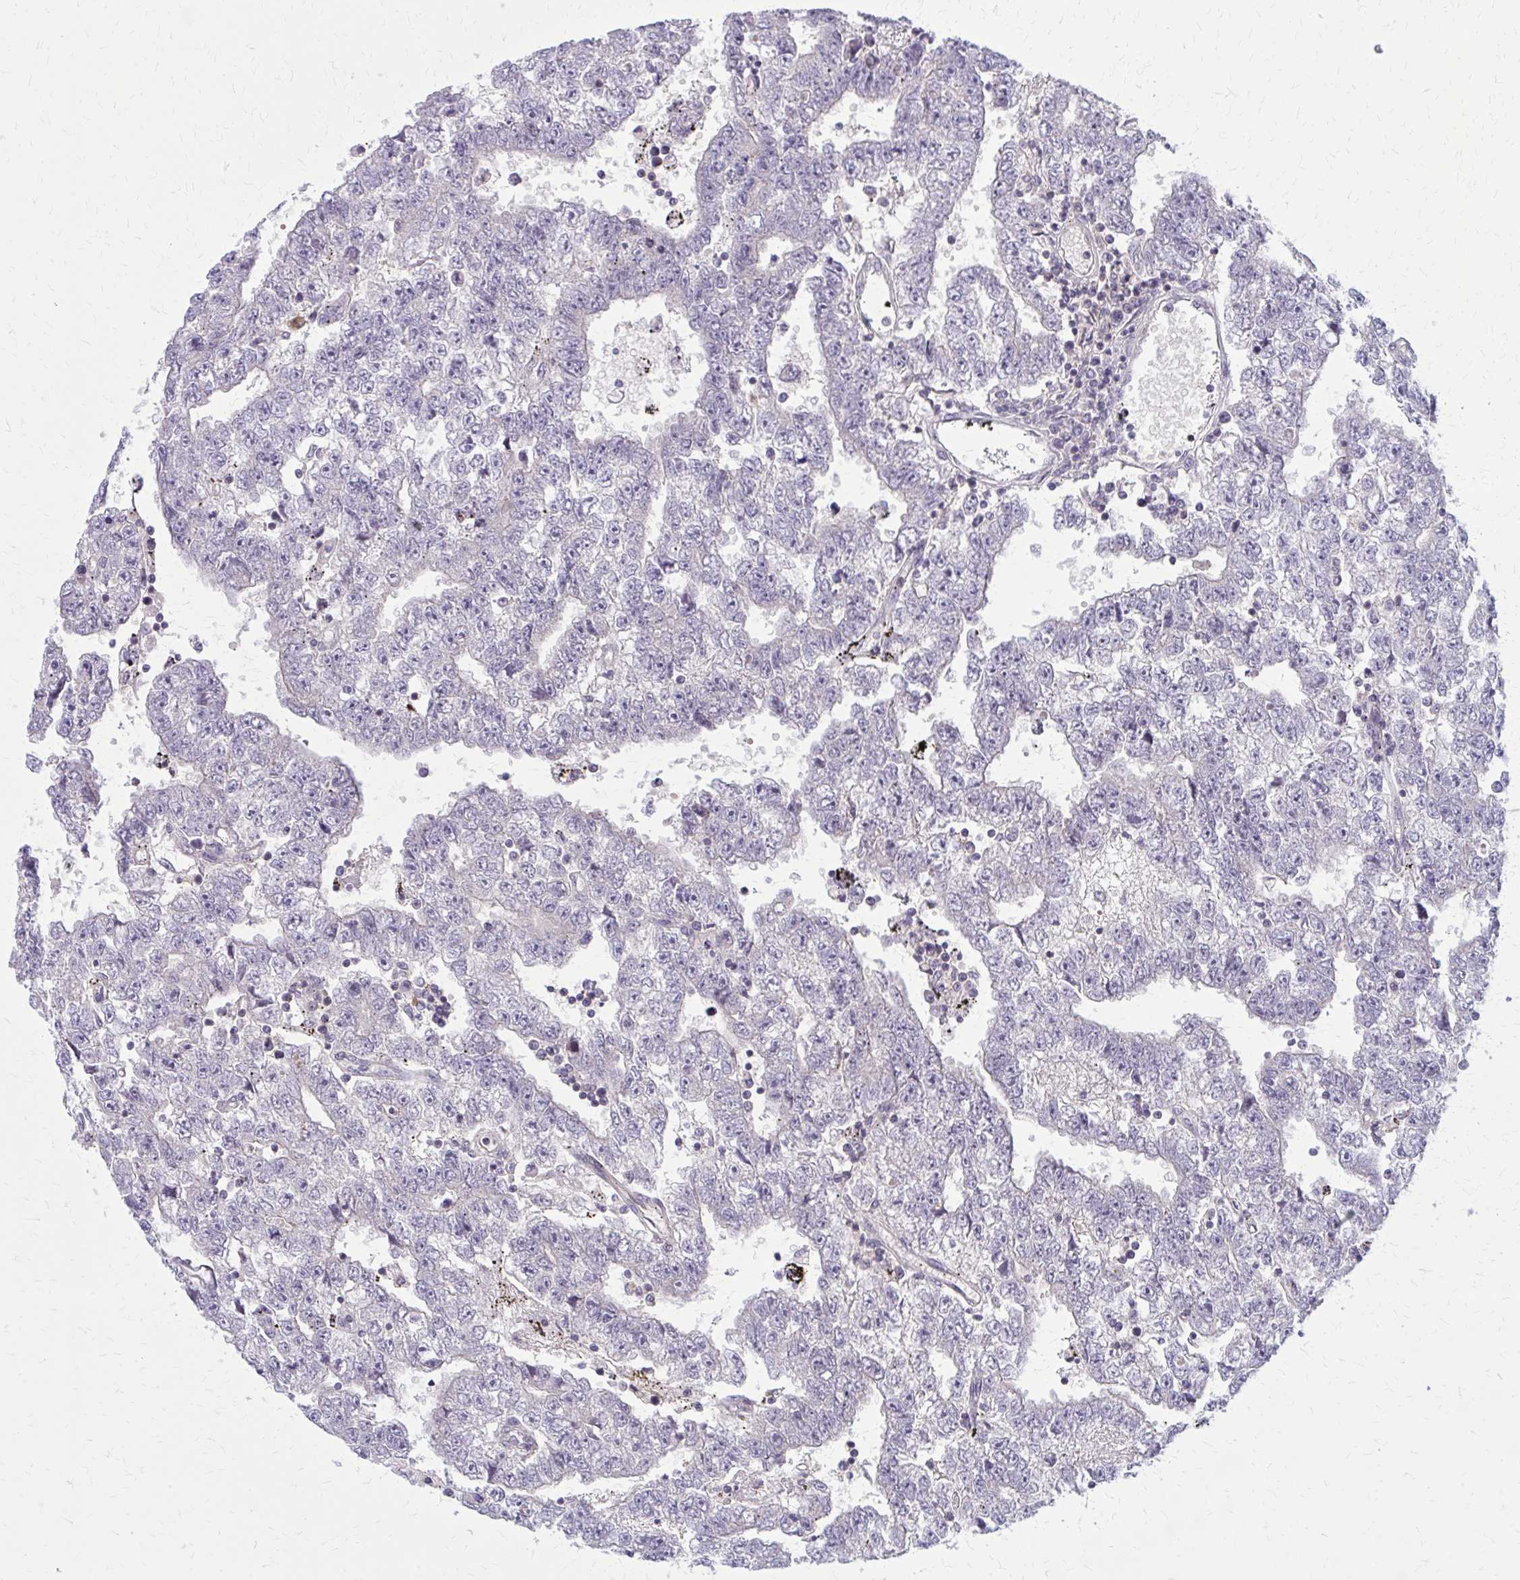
{"staining": {"intensity": "negative", "quantity": "none", "location": "none"}, "tissue": "testis cancer", "cell_type": "Tumor cells", "image_type": "cancer", "snomed": [{"axis": "morphology", "description": "Carcinoma, Embryonal, NOS"}, {"axis": "topography", "description": "Testis"}], "caption": "Protein analysis of embryonal carcinoma (testis) shows no significant expression in tumor cells.", "gene": "DBI", "patient": {"sex": "male", "age": 25}}